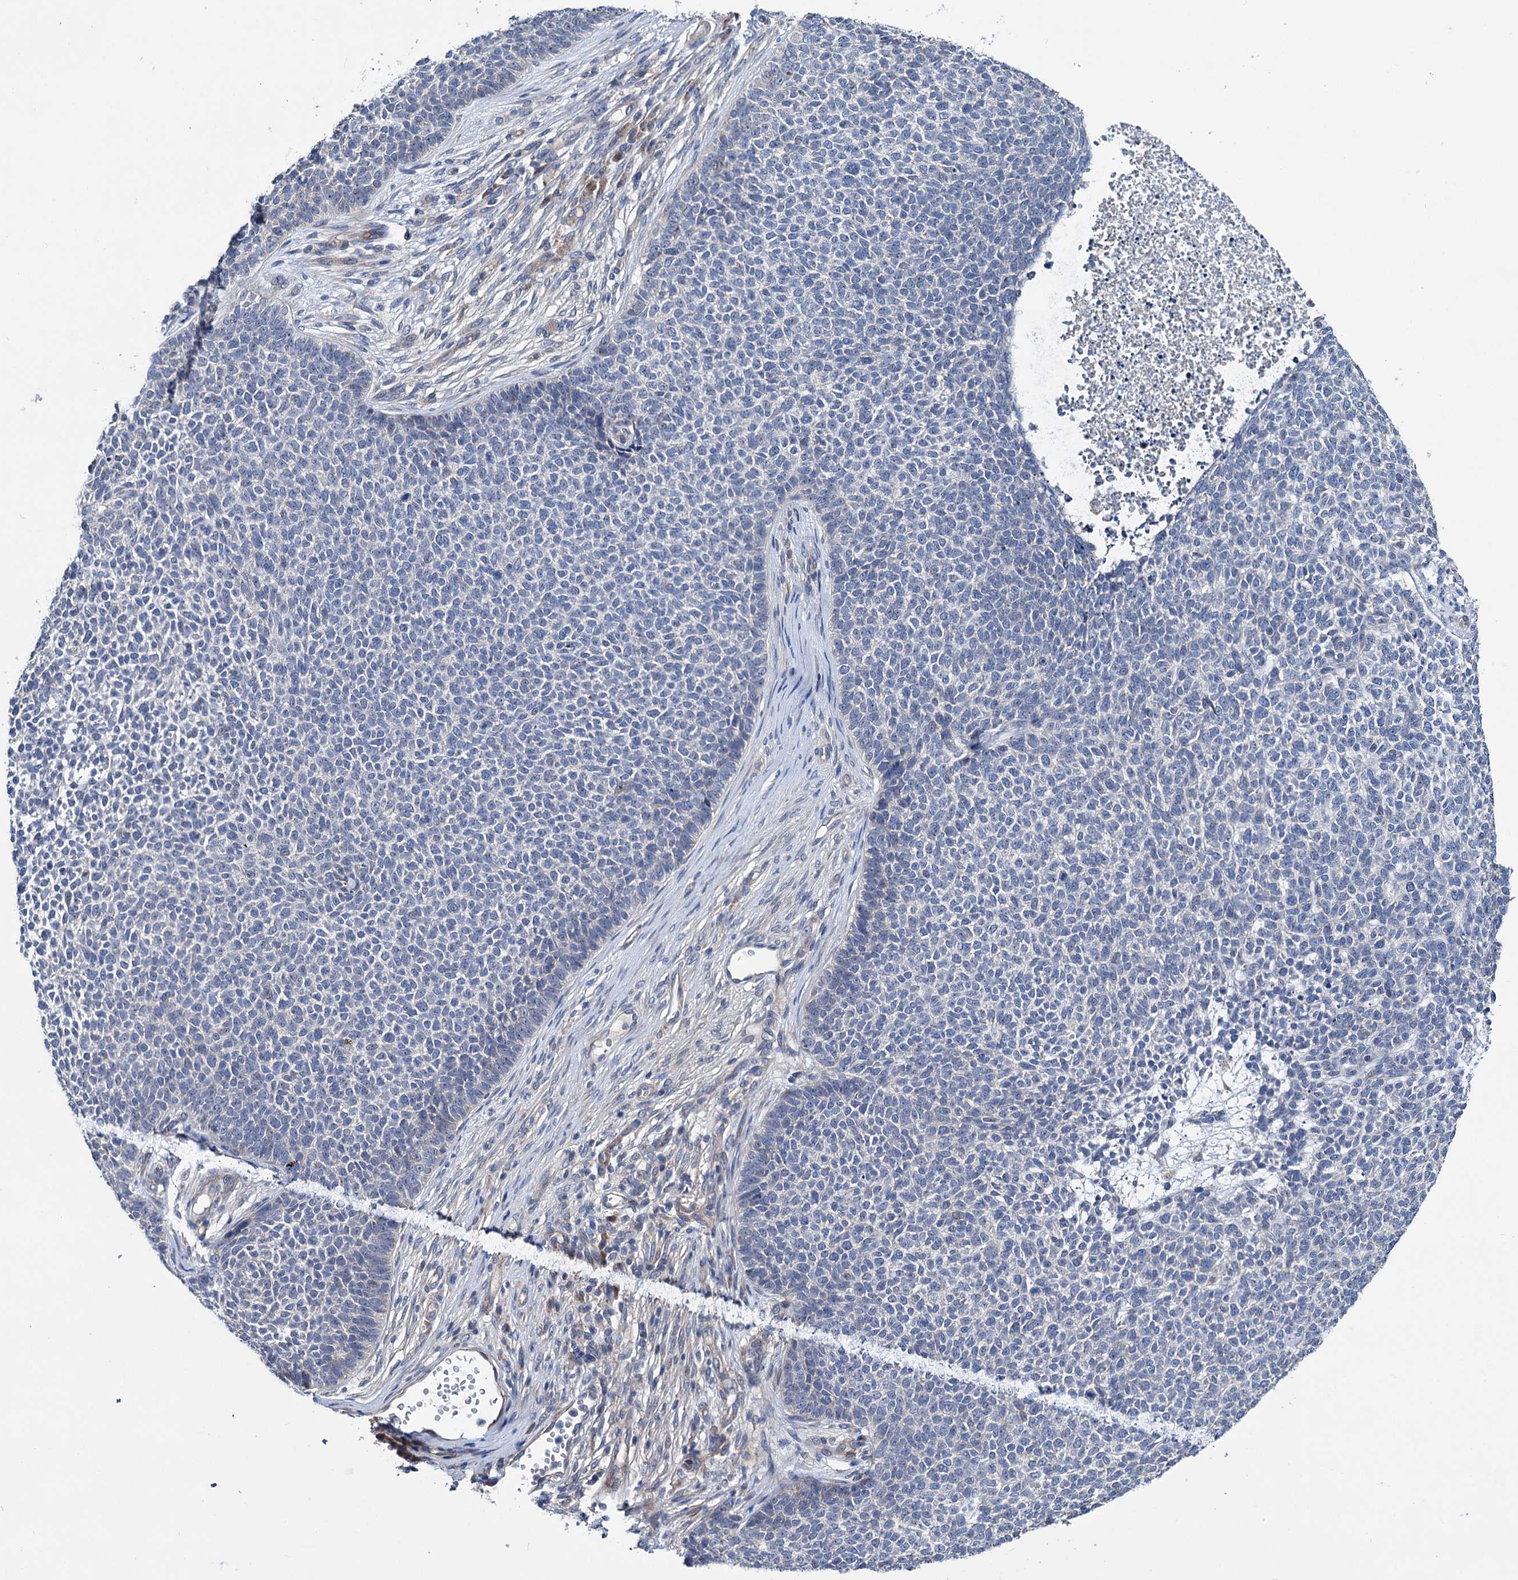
{"staining": {"intensity": "negative", "quantity": "none", "location": "none"}, "tissue": "skin cancer", "cell_type": "Tumor cells", "image_type": "cancer", "snomed": [{"axis": "morphology", "description": "Basal cell carcinoma"}, {"axis": "topography", "description": "Skin"}], "caption": "This is an IHC image of skin cancer. There is no positivity in tumor cells.", "gene": "EYA4", "patient": {"sex": "female", "age": 84}}